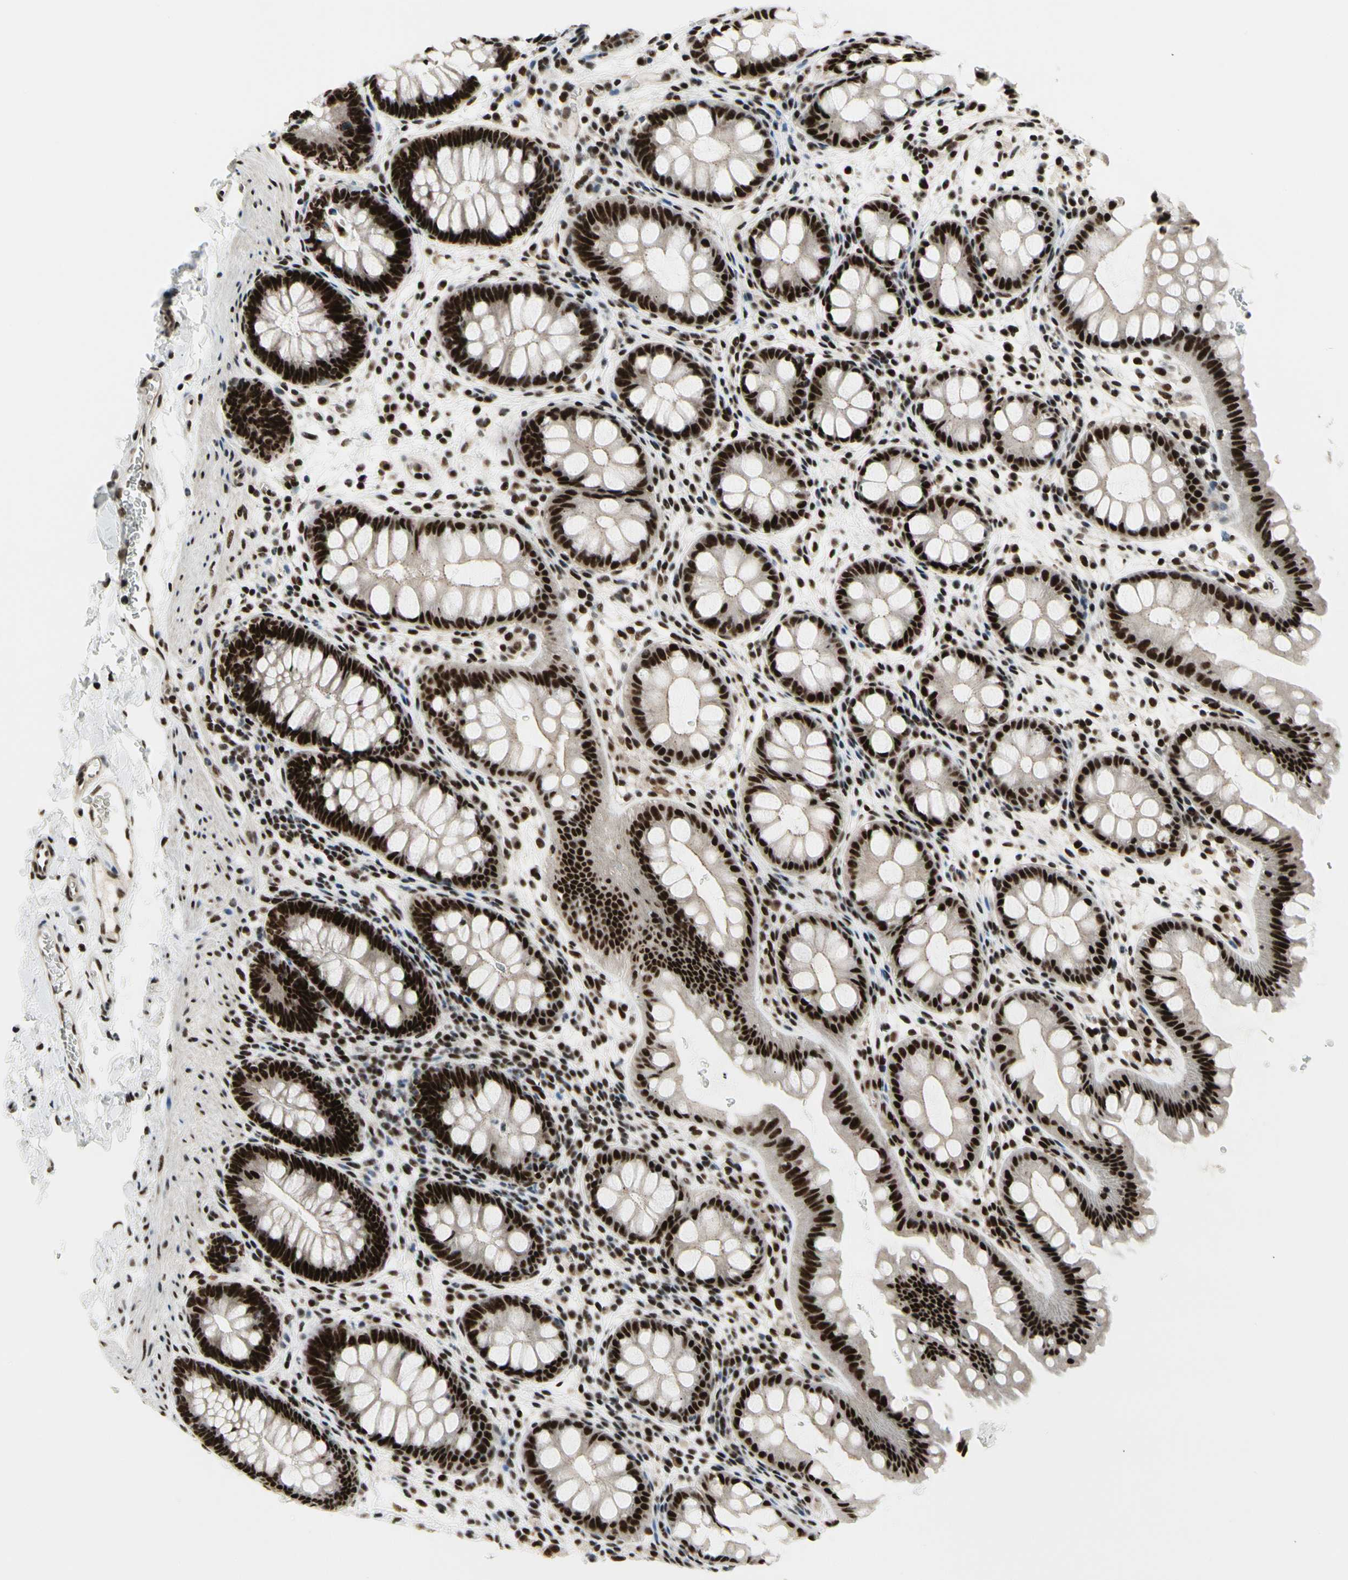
{"staining": {"intensity": "strong", "quantity": ">75%", "location": "nuclear"}, "tissue": "rectum", "cell_type": "Glandular cells", "image_type": "normal", "snomed": [{"axis": "morphology", "description": "Normal tissue, NOS"}, {"axis": "topography", "description": "Rectum"}], "caption": "Immunohistochemistry histopathology image of benign human rectum stained for a protein (brown), which demonstrates high levels of strong nuclear positivity in about >75% of glandular cells.", "gene": "SRSF11", "patient": {"sex": "female", "age": 24}}